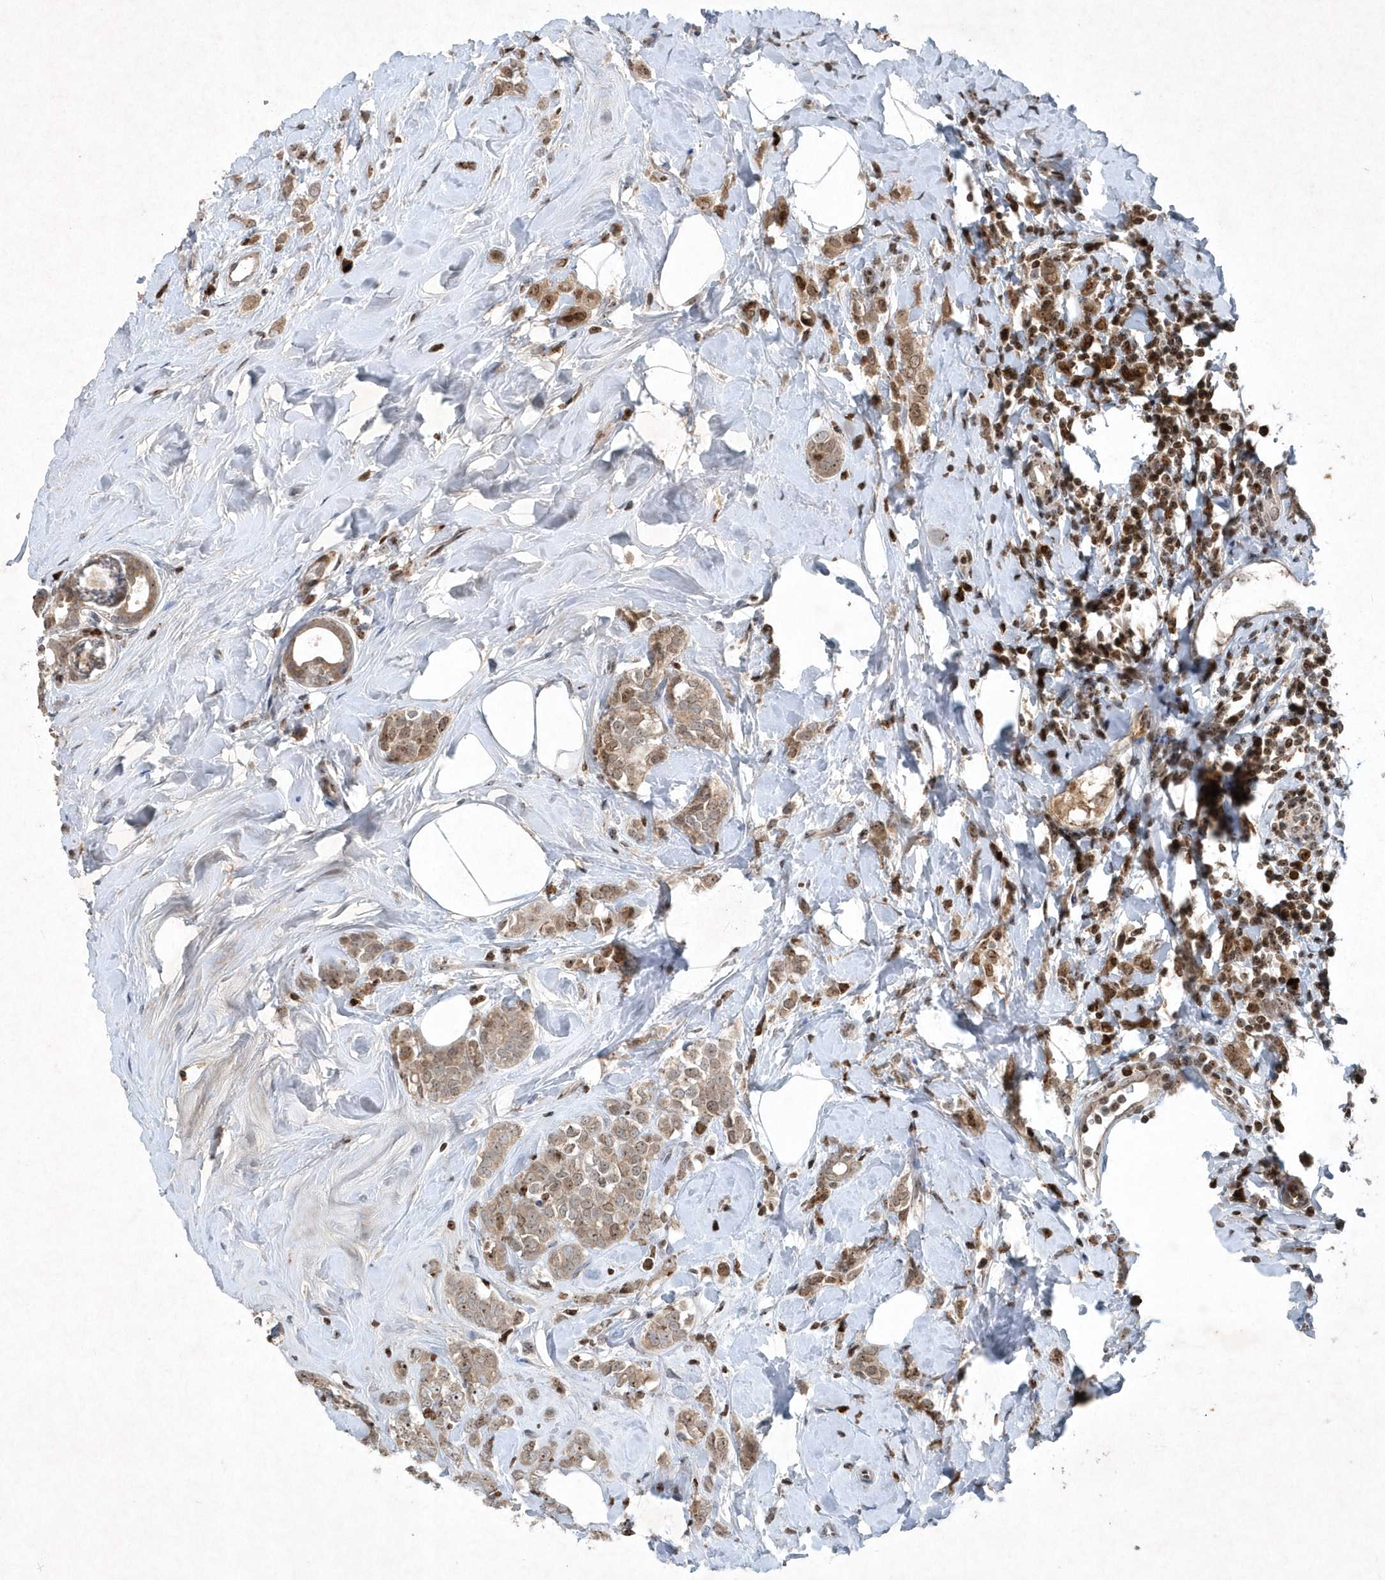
{"staining": {"intensity": "weak", "quantity": ">75%", "location": "cytoplasmic/membranous,nuclear"}, "tissue": "breast cancer", "cell_type": "Tumor cells", "image_type": "cancer", "snomed": [{"axis": "morphology", "description": "Lobular carcinoma"}, {"axis": "topography", "description": "Breast"}], "caption": "Protein analysis of breast cancer (lobular carcinoma) tissue reveals weak cytoplasmic/membranous and nuclear positivity in about >75% of tumor cells. (DAB (3,3'-diaminobenzidine) IHC with brightfield microscopy, high magnification).", "gene": "QTRT2", "patient": {"sex": "female", "age": 47}}